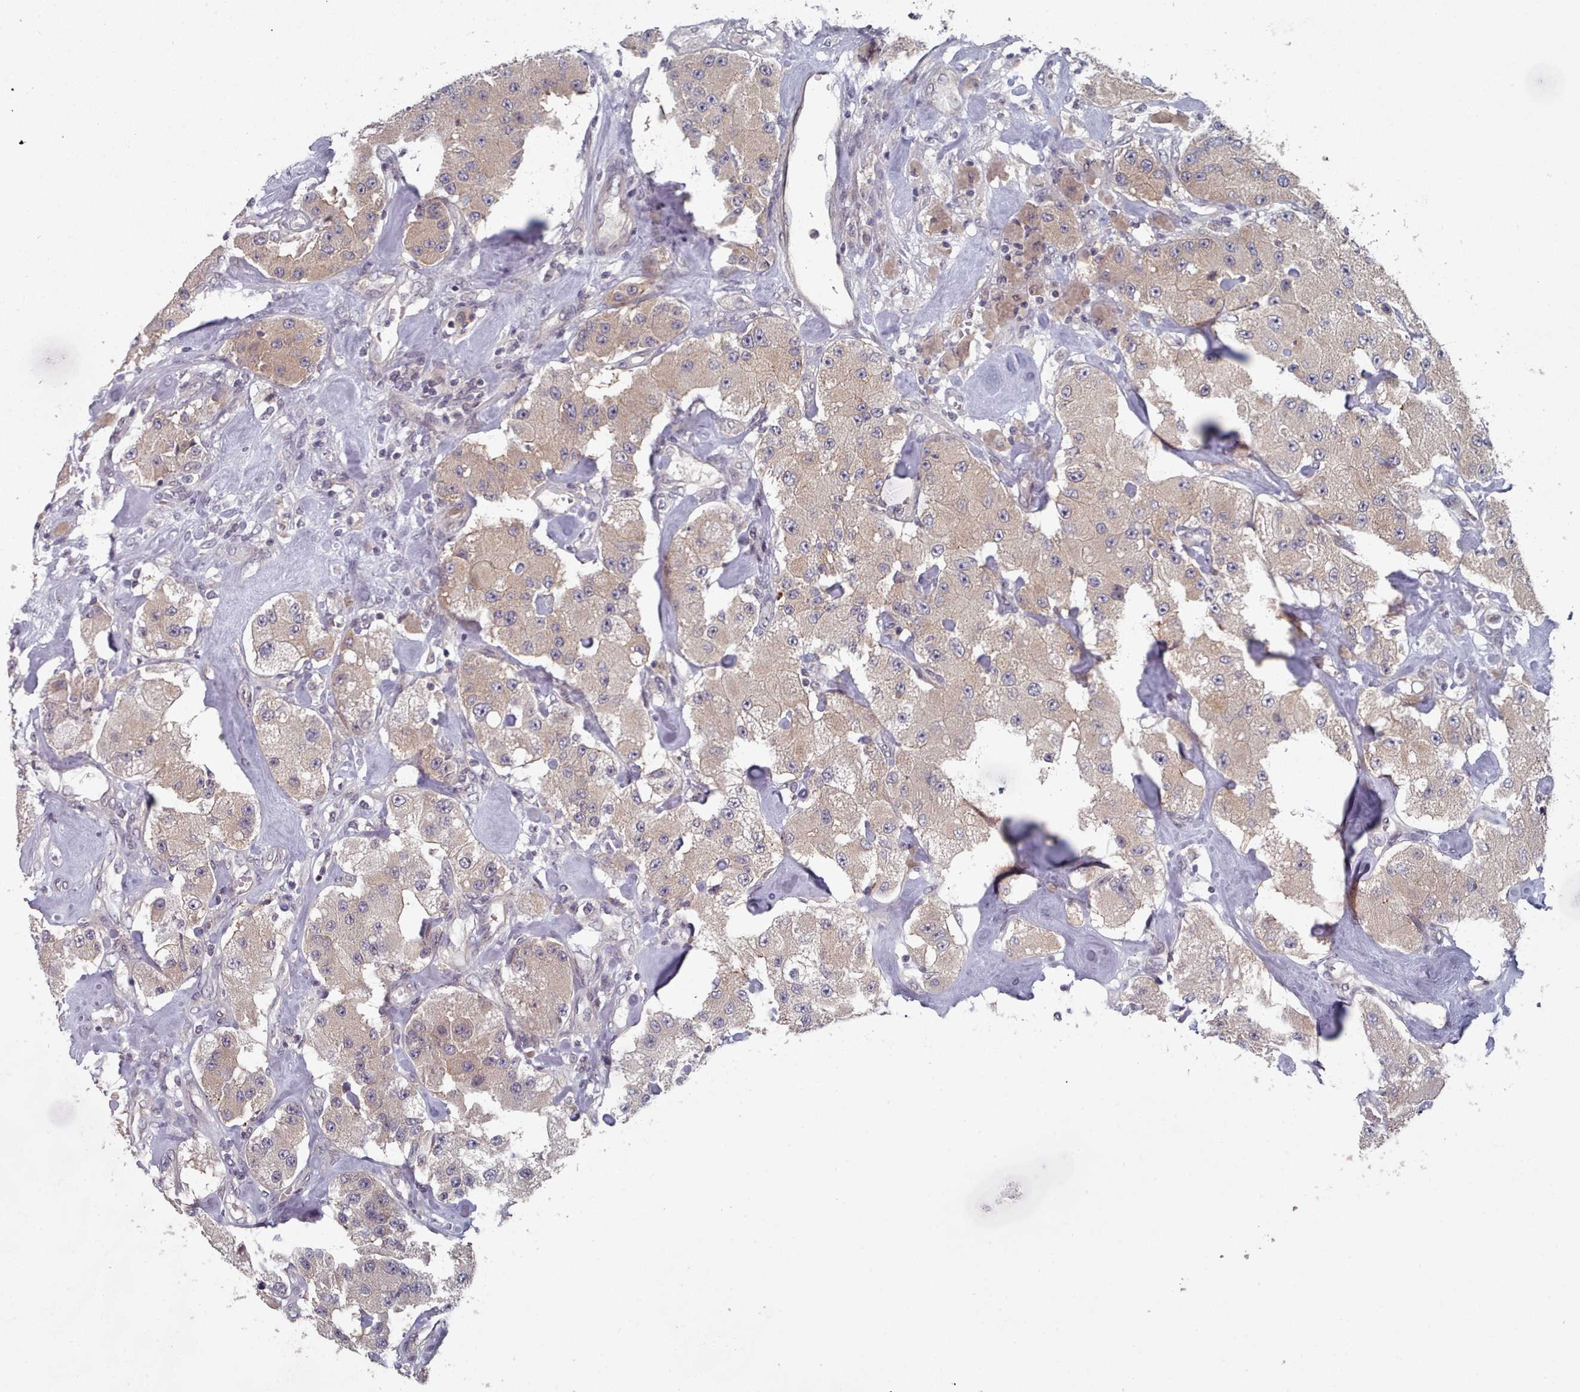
{"staining": {"intensity": "weak", "quantity": "25%-75%", "location": "cytoplasmic/membranous"}, "tissue": "carcinoid", "cell_type": "Tumor cells", "image_type": "cancer", "snomed": [{"axis": "morphology", "description": "Carcinoid, malignant, NOS"}, {"axis": "topography", "description": "Pancreas"}], "caption": "Brown immunohistochemical staining in human carcinoid shows weak cytoplasmic/membranous positivity in about 25%-75% of tumor cells.", "gene": "HYAL3", "patient": {"sex": "male", "age": 41}}